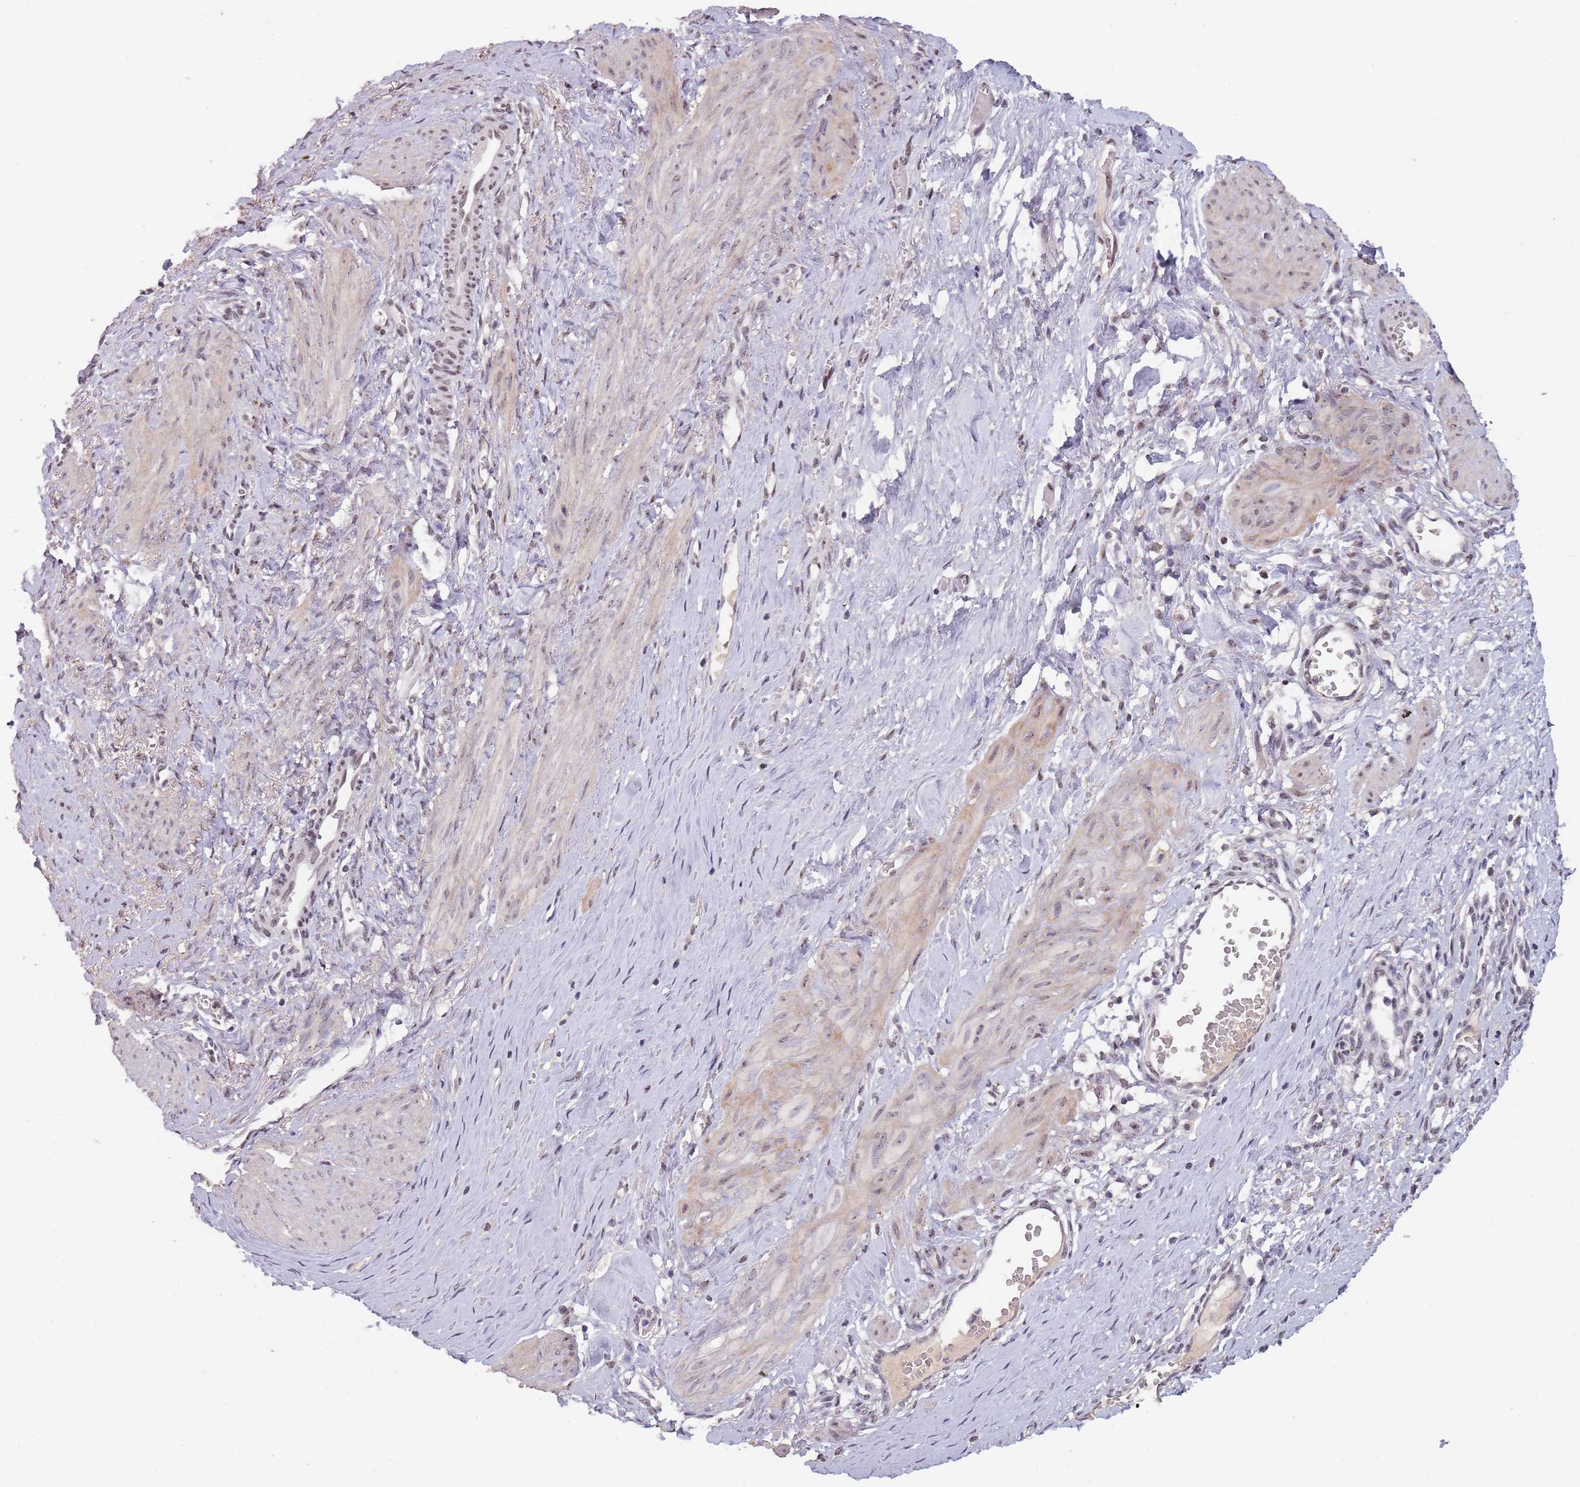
{"staining": {"intensity": "moderate", "quantity": "25%-75%", "location": "cytoplasmic/membranous,nuclear"}, "tissue": "smooth muscle", "cell_type": "Smooth muscle cells", "image_type": "normal", "snomed": [{"axis": "morphology", "description": "Normal tissue, NOS"}, {"axis": "topography", "description": "Endometrium"}], "caption": "DAB (3,3'-diaminobenzidine) immunohistochemical staining of normal human smooth muscle reveals moderate cytoplasmic/membranous,nuclear protein expression in approximately 25%-75% of smooth muscle cells.", "gene": "CIZ1", "patient": {"sex": "female", "age": 33}}